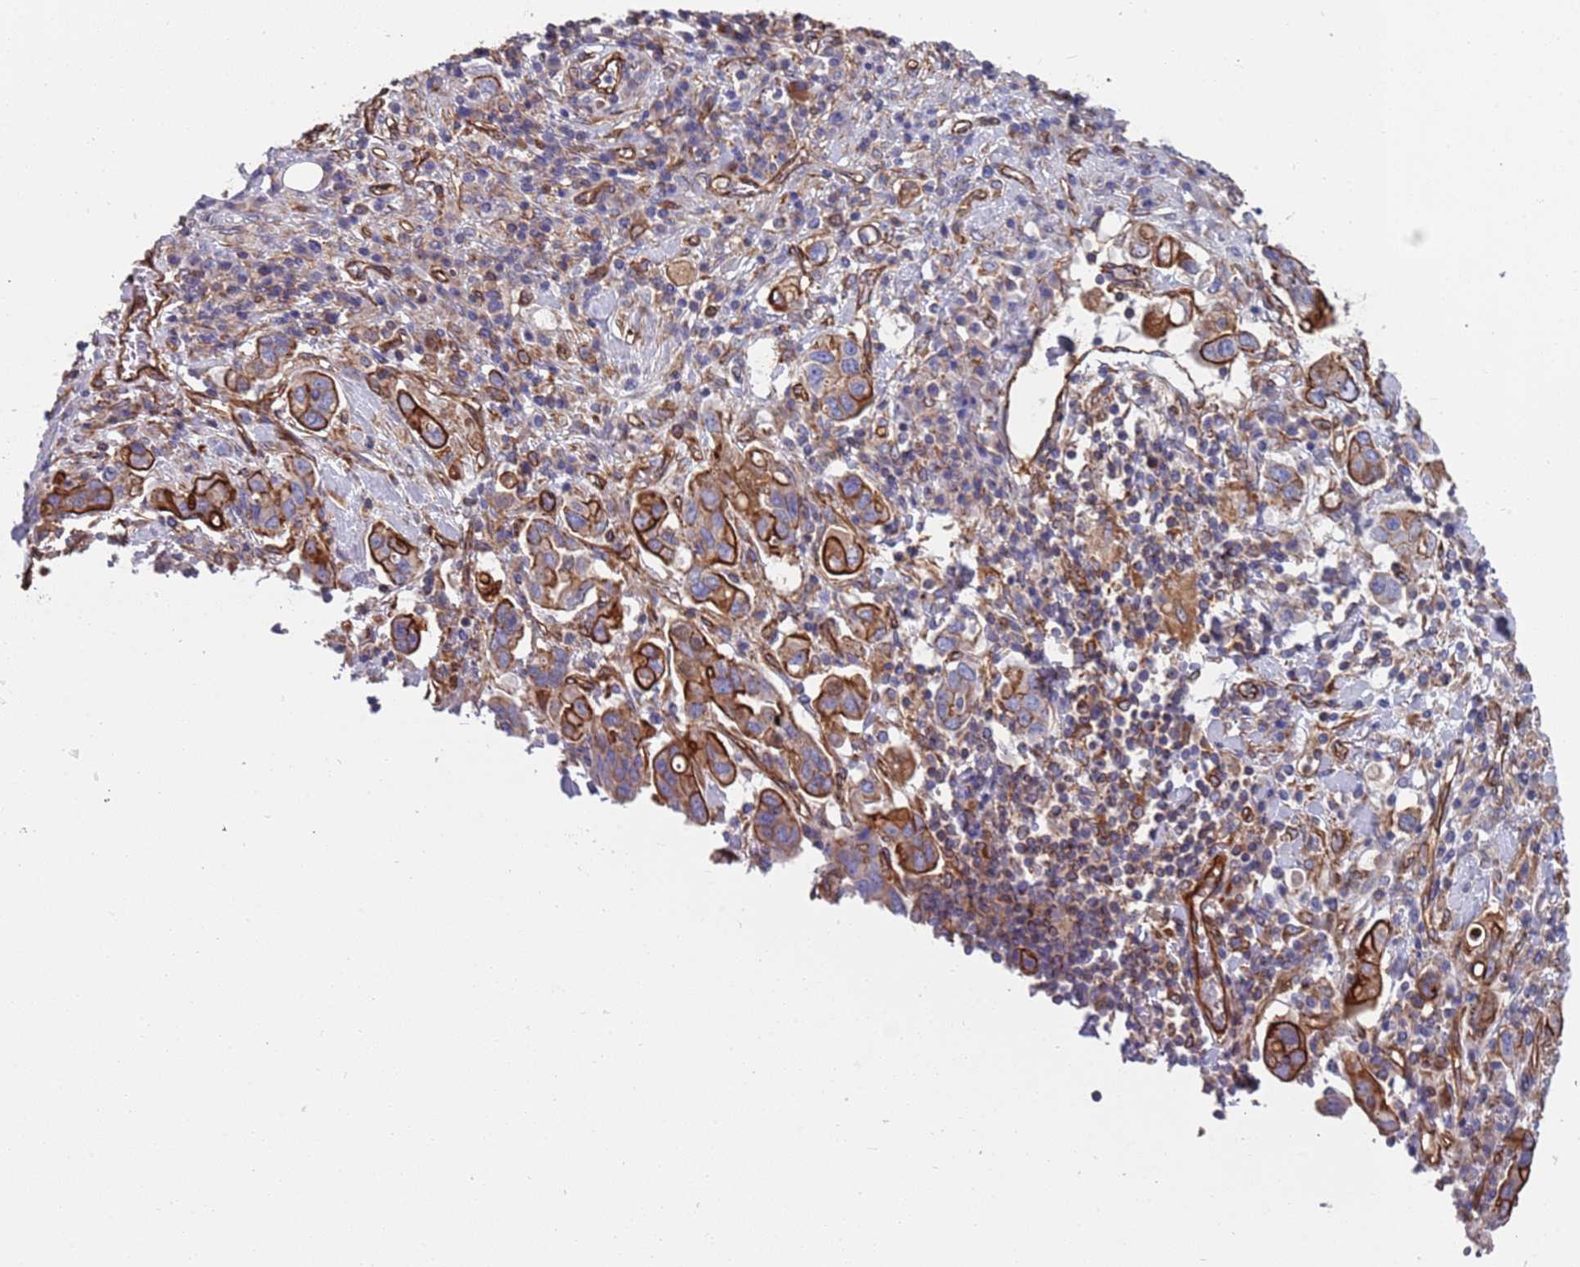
{"staining": {"intensity": "moderate", "quantity": ">75%", "location": "cytoplasmic/membranous"}, "tissue": "stomach cancer", "cell_type": "Tumor cells", "image_type": "cancer", "snomed": [{"axis": "morphology", "description": "Adenocarcinoma, NOS"}, {"axis": "topography", "description": "Stomach, upper"}, {"axis": "topography", "description": "Stomach"}], "caption": "An IHC image of neoplastic tissue is shown. Protein staining in brown labels moderate cytoplasmic/membranous positivity in adenocarcinoma (stomach) within tumor cells.", "gene": "JAKMIP2", "patient": {"sex": "male", "age": 62}}